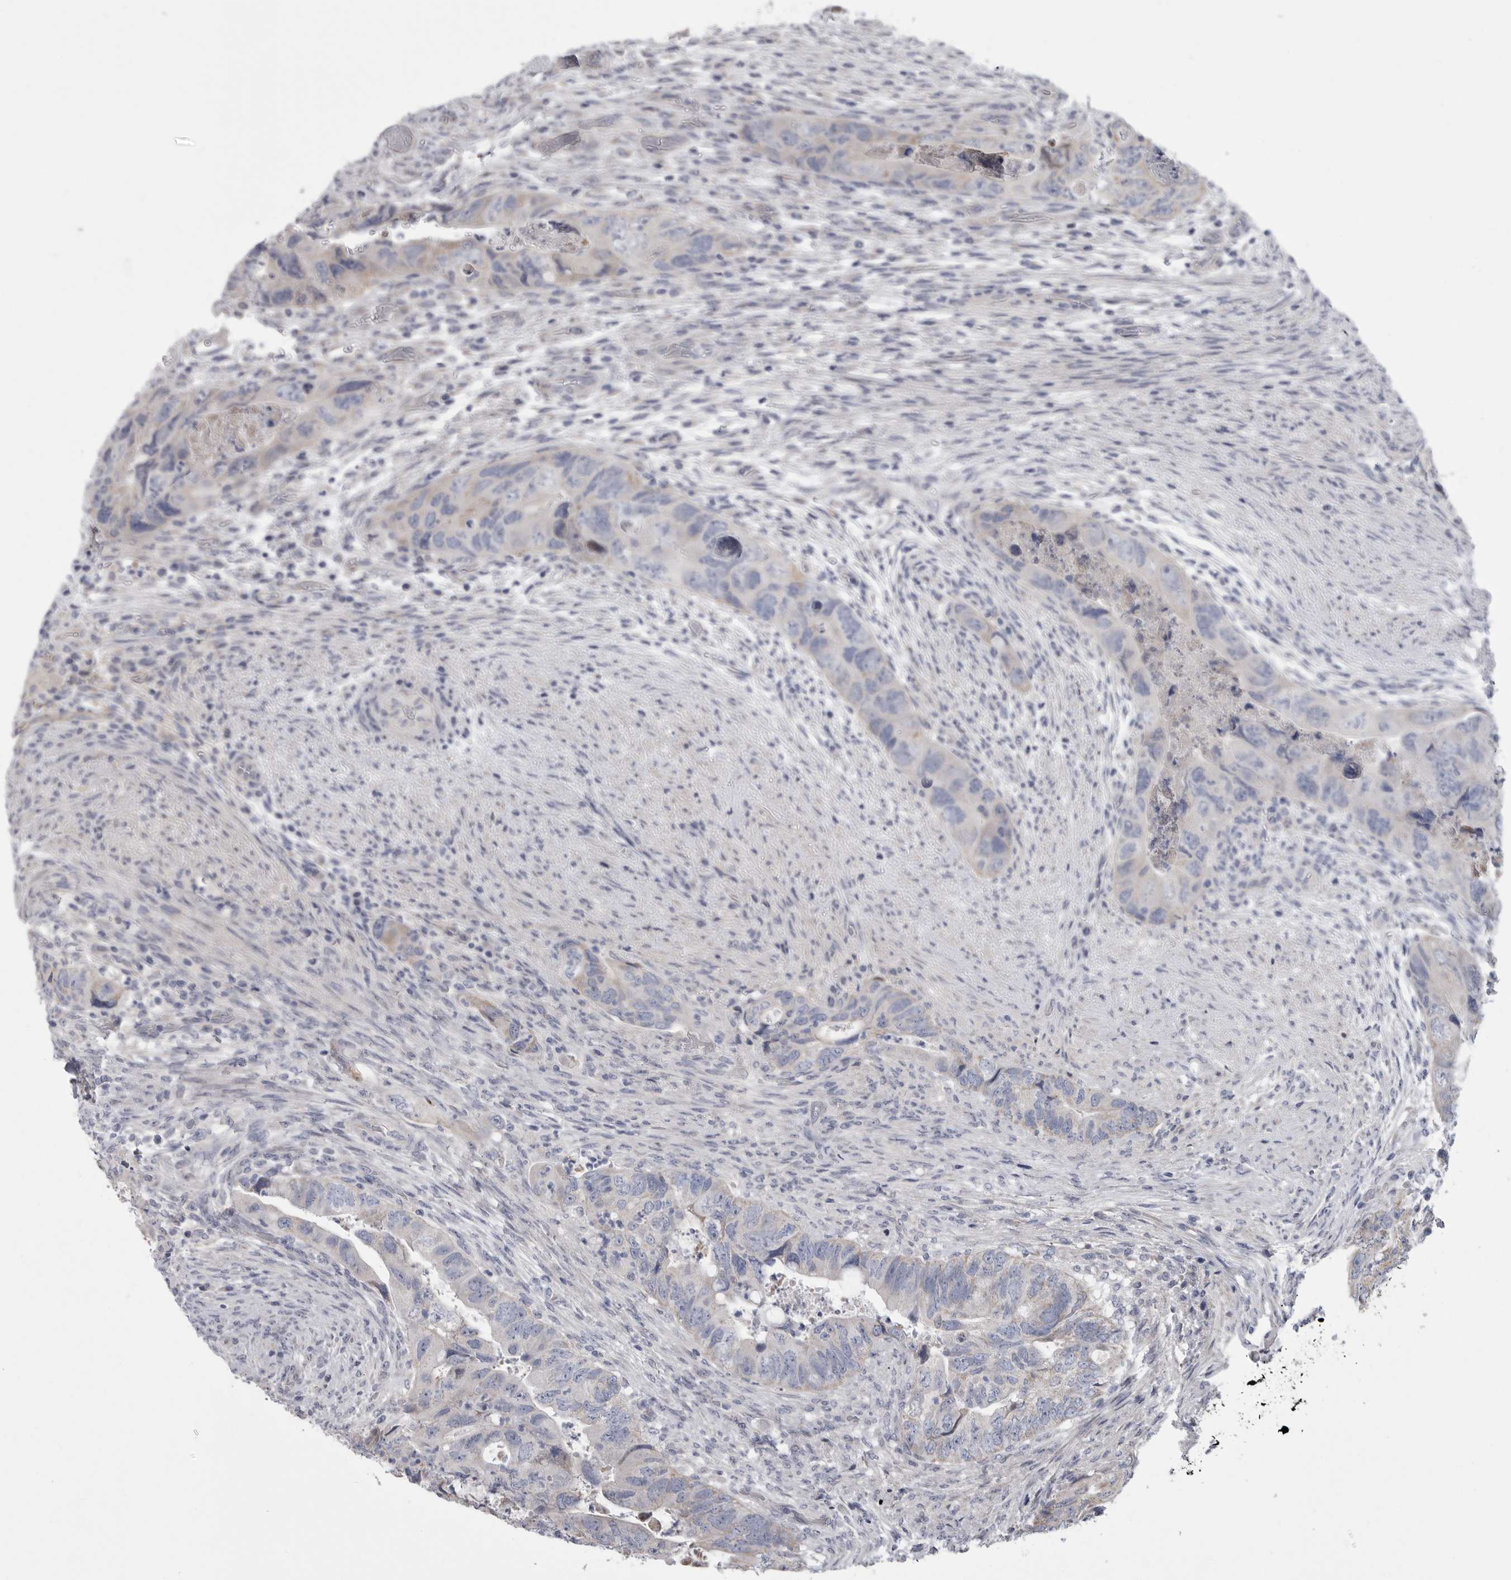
{"staining": {"intensity": "negative", "quantity": "none", "location": "none"}, "tissue": "colorectal cancer", "cell_type": "Tumor cells", "image_type": "cancer", "snomed": [{"axis": "morphology", "description": "Adenocarcinoma, NOS"}, {"axis": "topography", "description": "Rectum"}], "caption": "Immunohistochemistry of colorectal cancer reveals no positivity in tumor cells.", "gene": "CRP", "patient": {"sex": "male", "age": 63}}